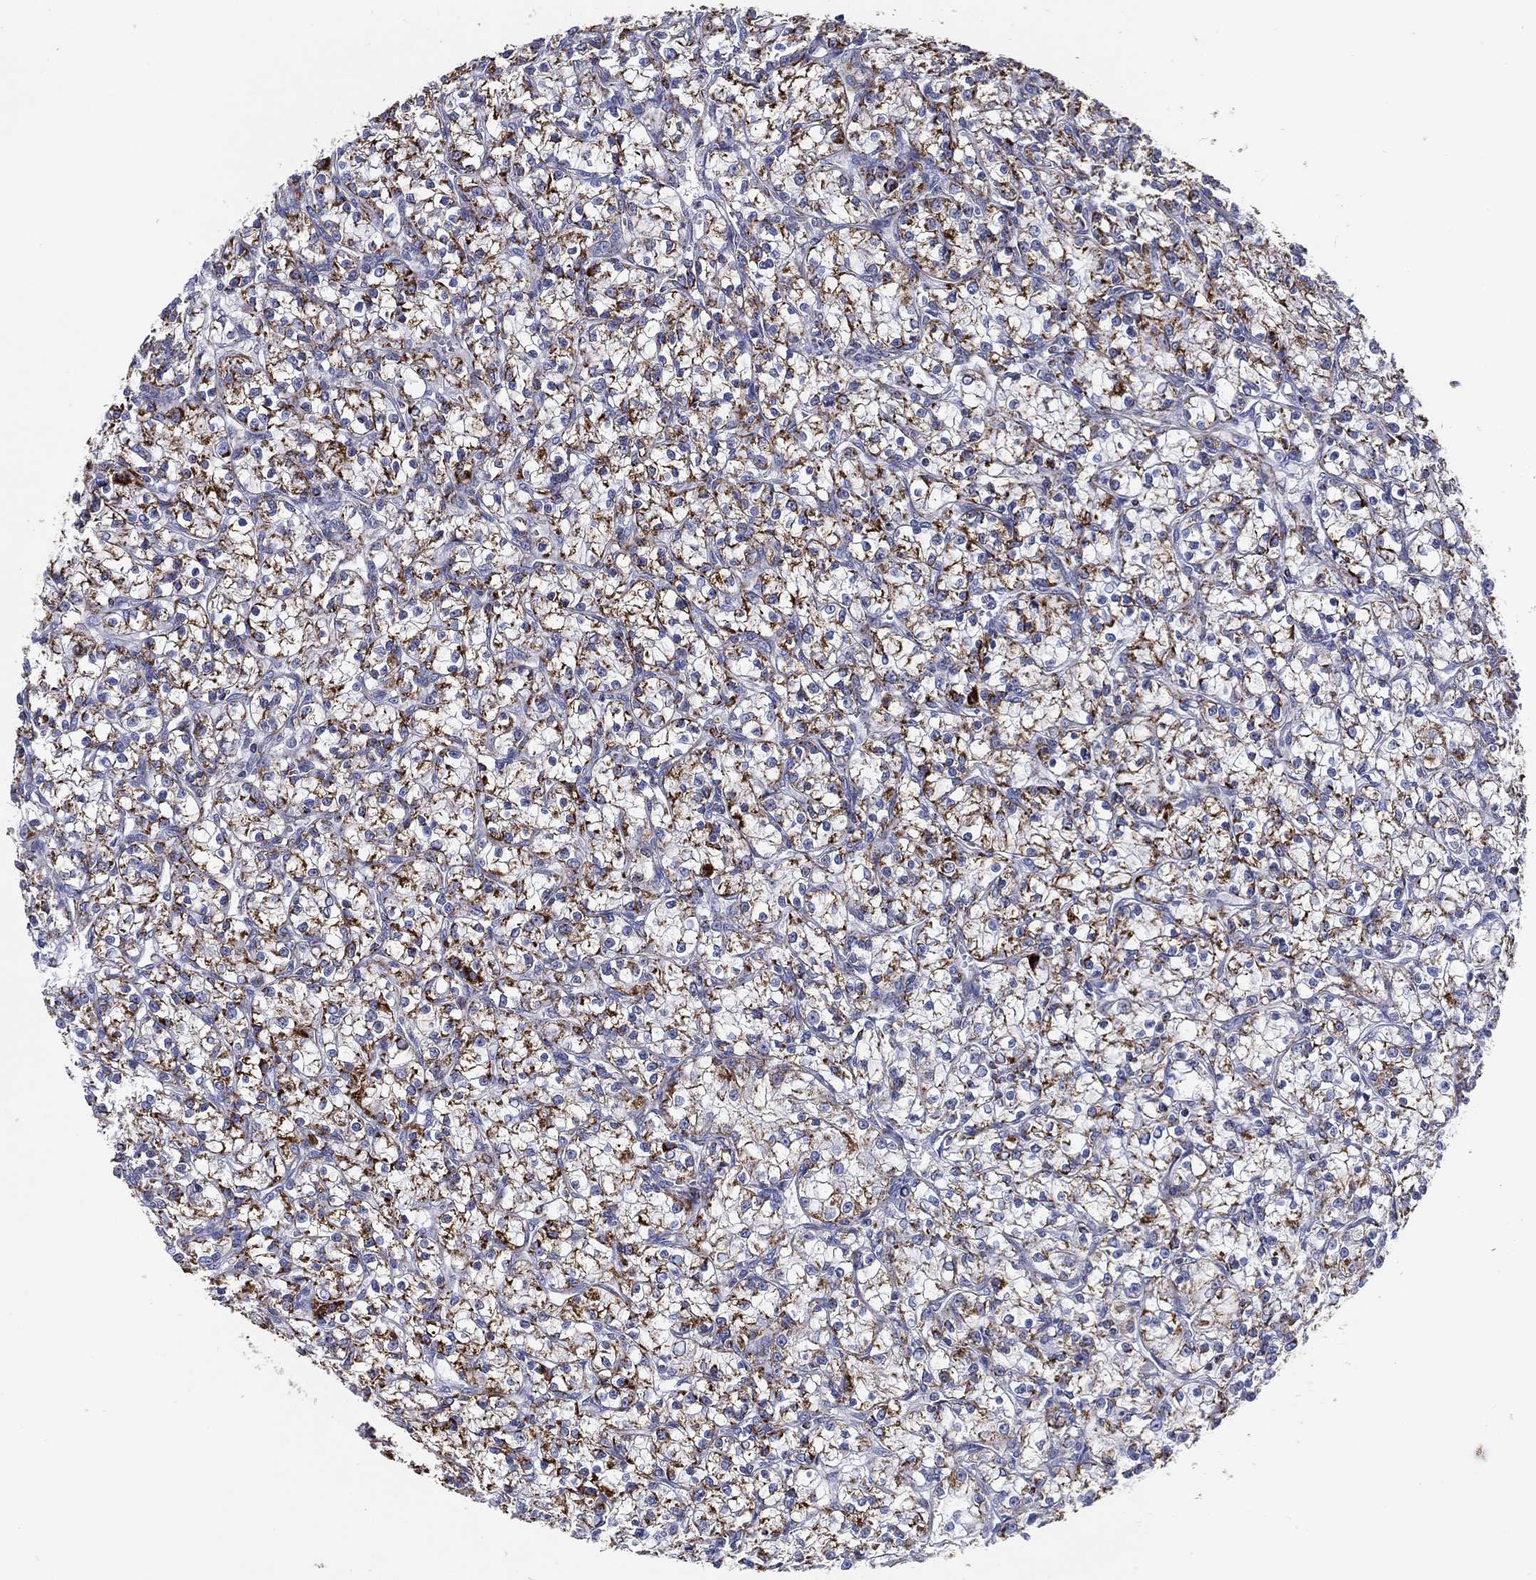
{"staining": {"intensity": "strong", "quantity": "25%-75%", "location": "cytoplasmic/membranous"}, "tissue": "renal cancer", "cell_type": "Tumor cells", "image_type": "cancer", "snomed": [{"axis": "morphology", "description": "Adenocarcinoma, NOS"}, {"axis": "topography", "description": "Kidney"}], "caption": "Renal cancer (adenocarcinoma) stained for a protein (brown) displays strong cytoplasmic/membranous positive expression in approximately 25%-75% of tumor cells.", "gene": "SFXN1", "patient": {"sex": "female", "age": 59}}